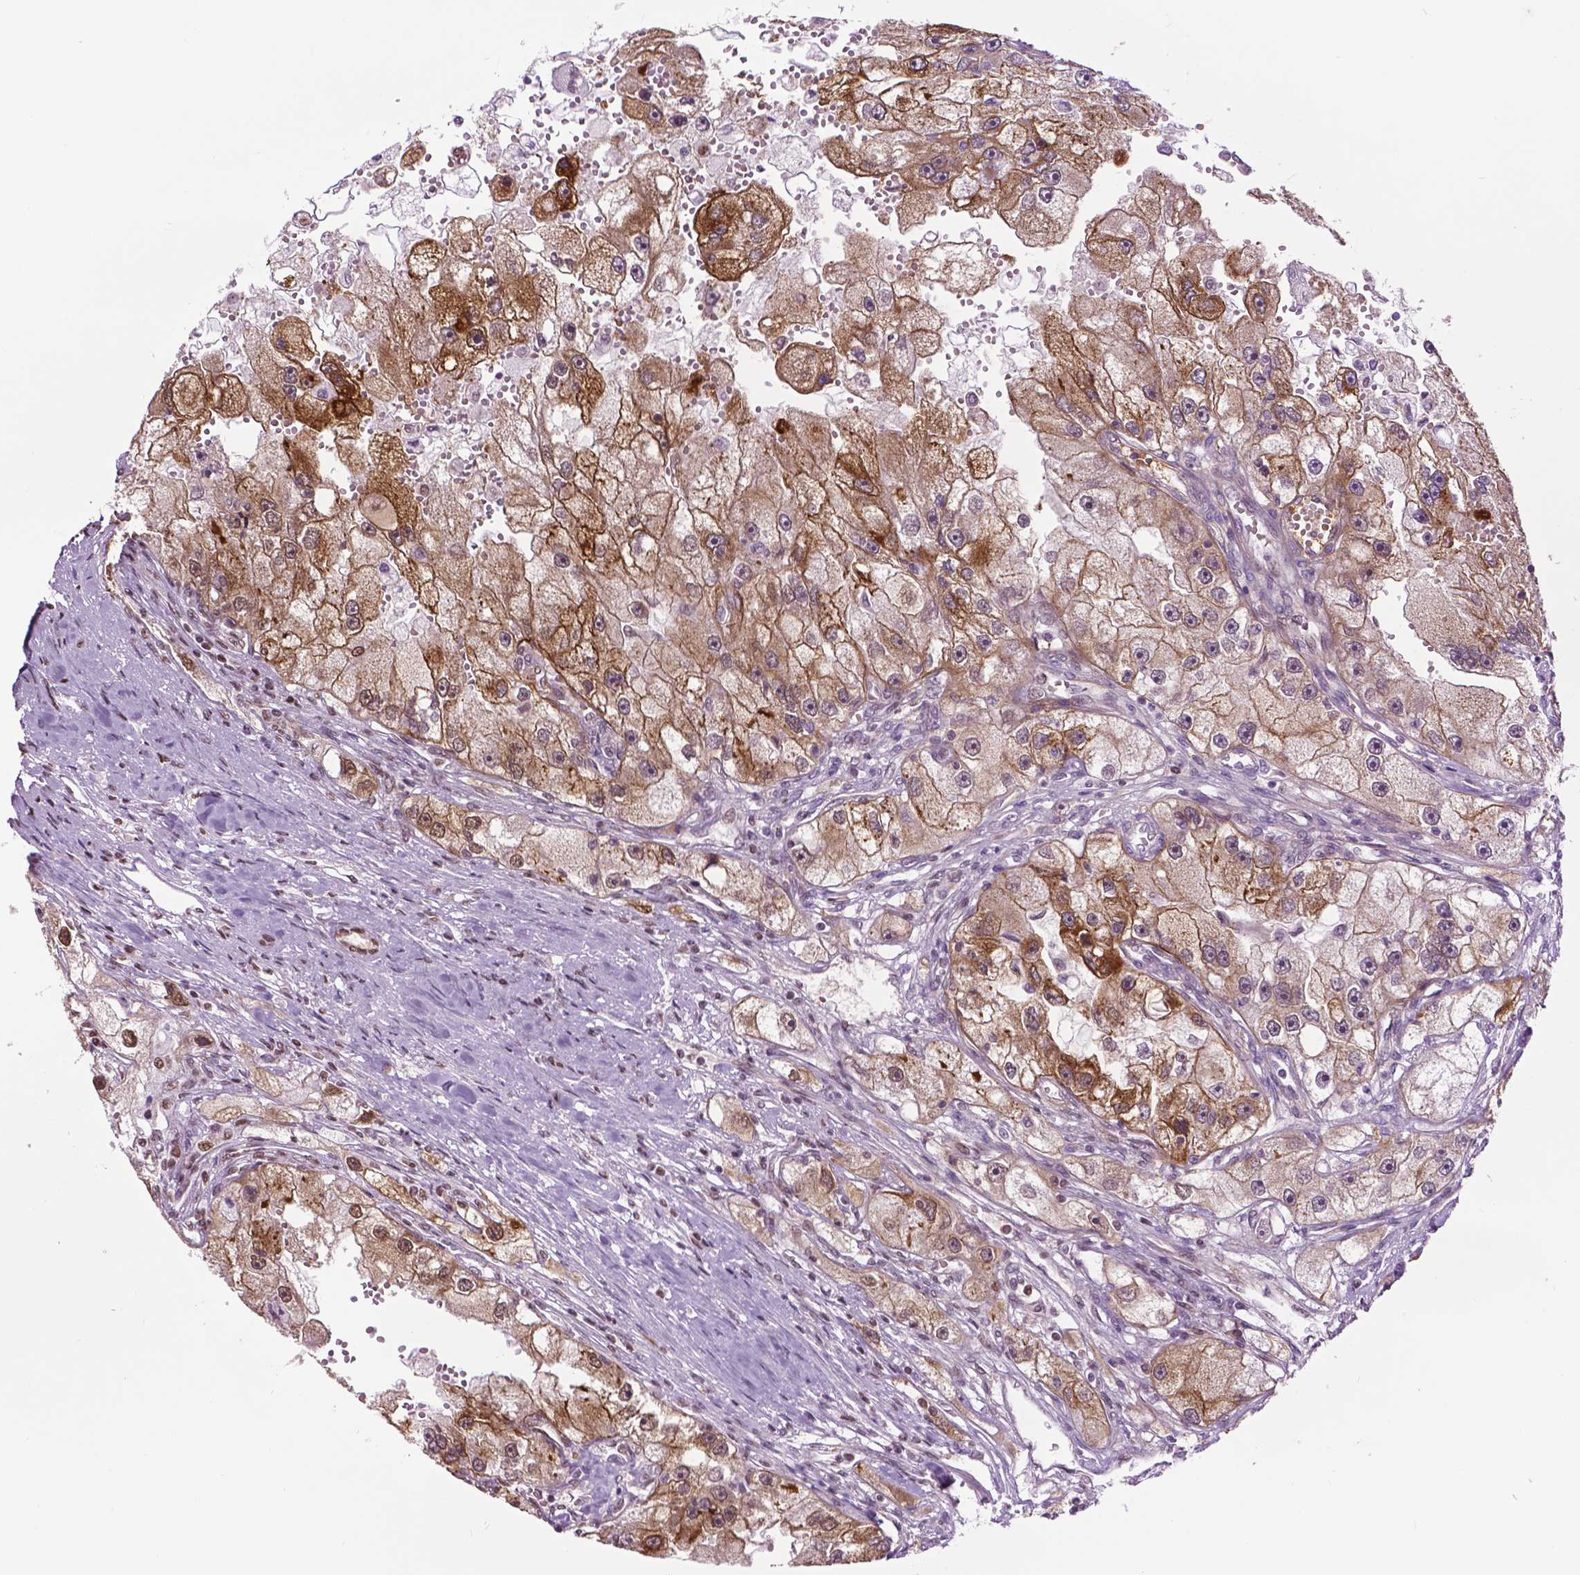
{"staining": {"intensity": "moderate", "quantity": ">75%", "location": "cytoplasmic/membranous,nuclear"}, "tissue": "renal cancer", "cell_type": "Tumor cells", "image_type": "cancer", "snomed": [{"axis": "morphology", "description": "Adenocarcinoma, NOS"}, {"axis": "topography", "description": "Kidney"}], "caption": "Protein staining of renal cancer (adenocarcinoma) tissue reveals moderate cytoplasmic/membranous and nuclear positivity in approximately >75% of tumor cells.", "gene": "COL23A1", "patient": {"sex": "male", "age": 63}}